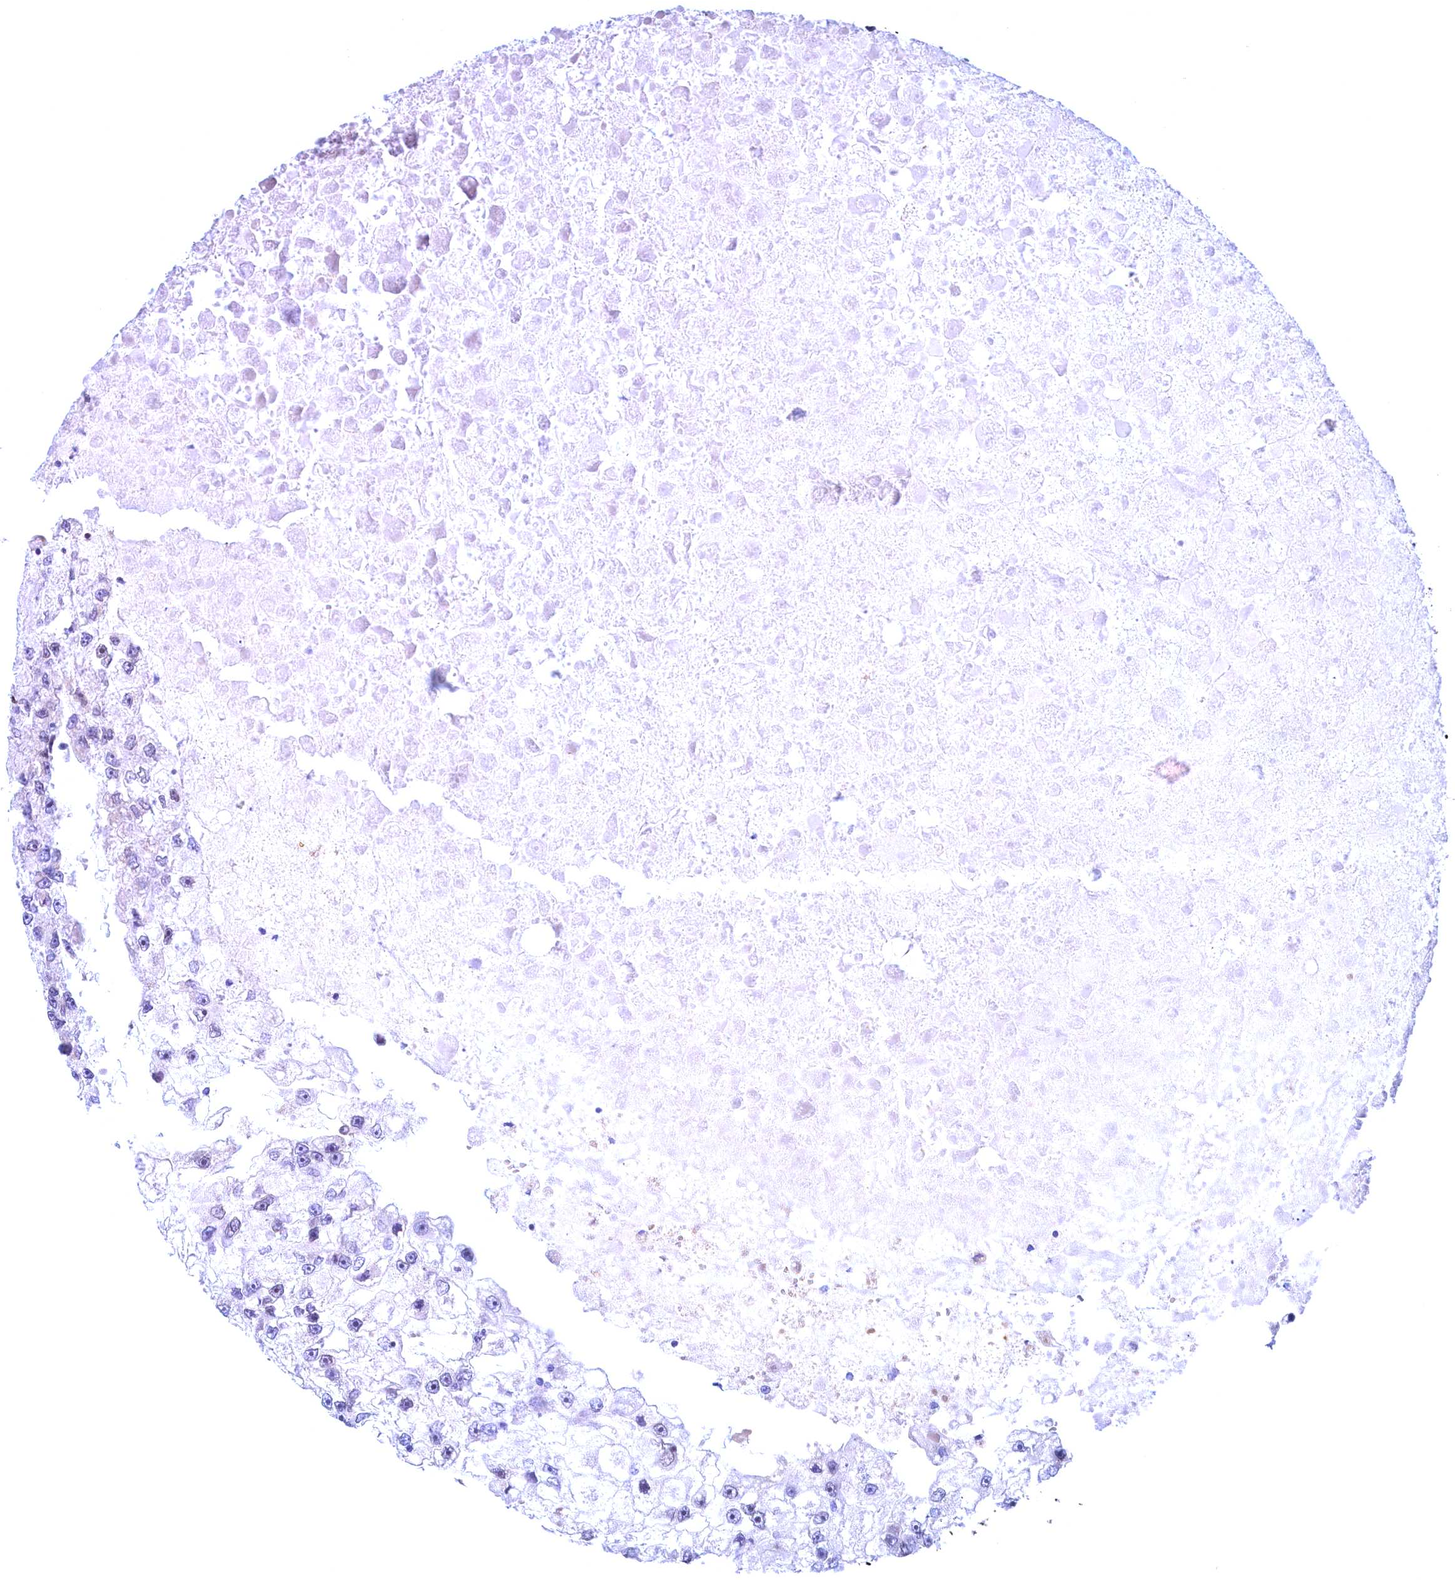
{"staining": {"intensity": "negative", "quantity": "none", "location": "none"}, "tissue": "renal cancer", "cell_type": "Tumor cells", "image_type": "cancer", "snomed": [{"axis": "morphology", "description": "Adenocarcinoma, NOS"}, {"axis": "topography", "description": "Kidney"}], "caption": "Renal cancer (adenocarcinoma) was stained to show a protein in brown. There is no significant staining in tumor cells.", "gene": "GPSM1", "patient": {"sex": "male", "age": 63}}